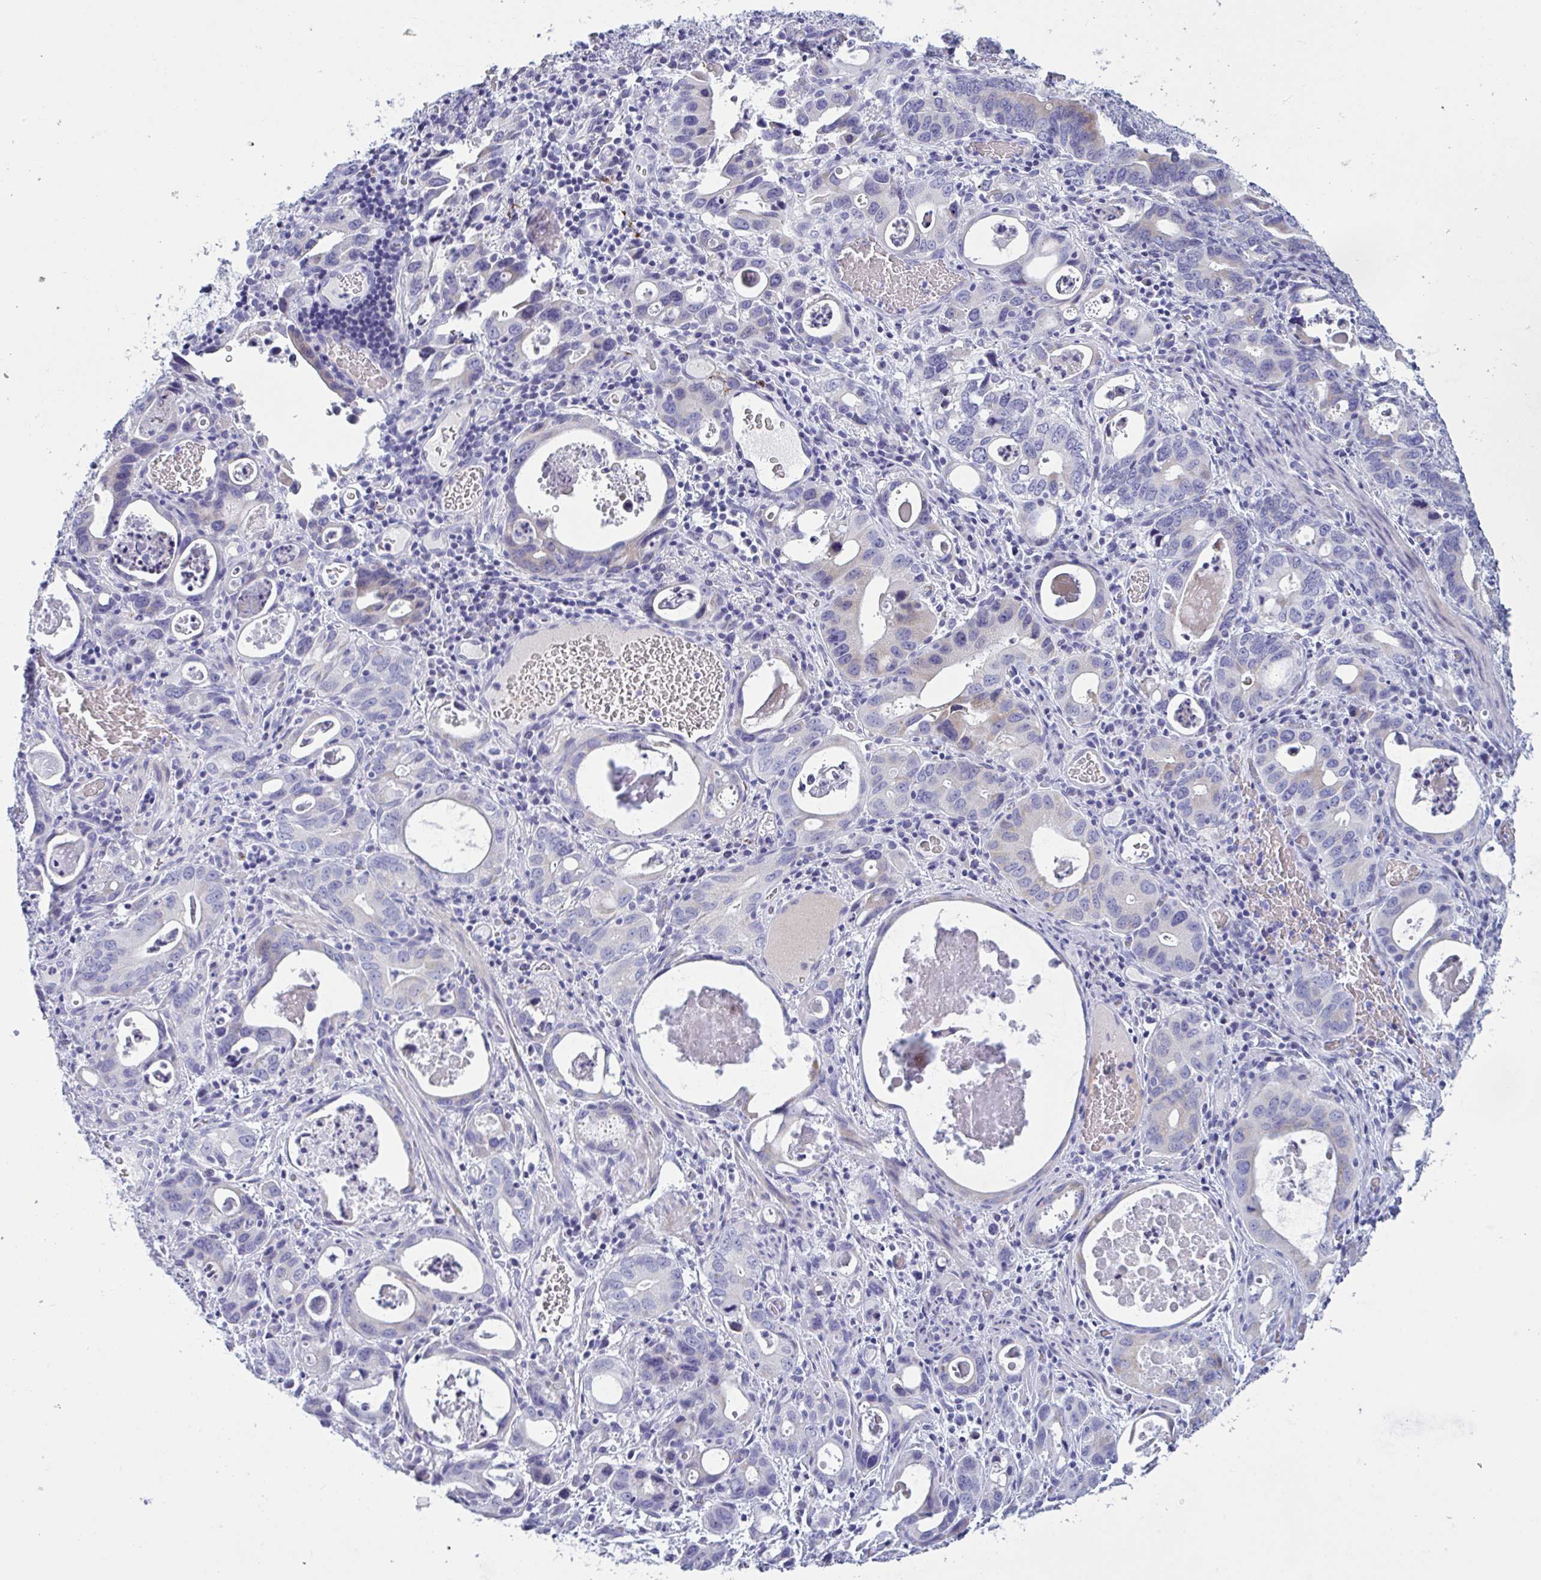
{"staining": {"intensity": "negative", "quantity": "none", "location": "none"}, "tissue": "stomach cancer", "cell_type": "Tumor cells", "image_type": "cancer", "snomed": [{"axis": "morphology", "description": "Adenocarcinoma, NOS"}, {"axis": "topography", "description": "Stomach, upper"}], "caption": "High magnification brightfield microscopy of stomach cancer stained with DAB (brown) and counterstained with hematoxylin (blue): tumor cells show no significant expression. The staining was performed using DAB (3,3'-diaminobenzidine) to visualize the protein expression in brown, while the nuclei were stained in blue with hematoxylin (Magnification: 20x).", "gene": "OXLD1", "patient": {"sex": "male", "age": 74}}